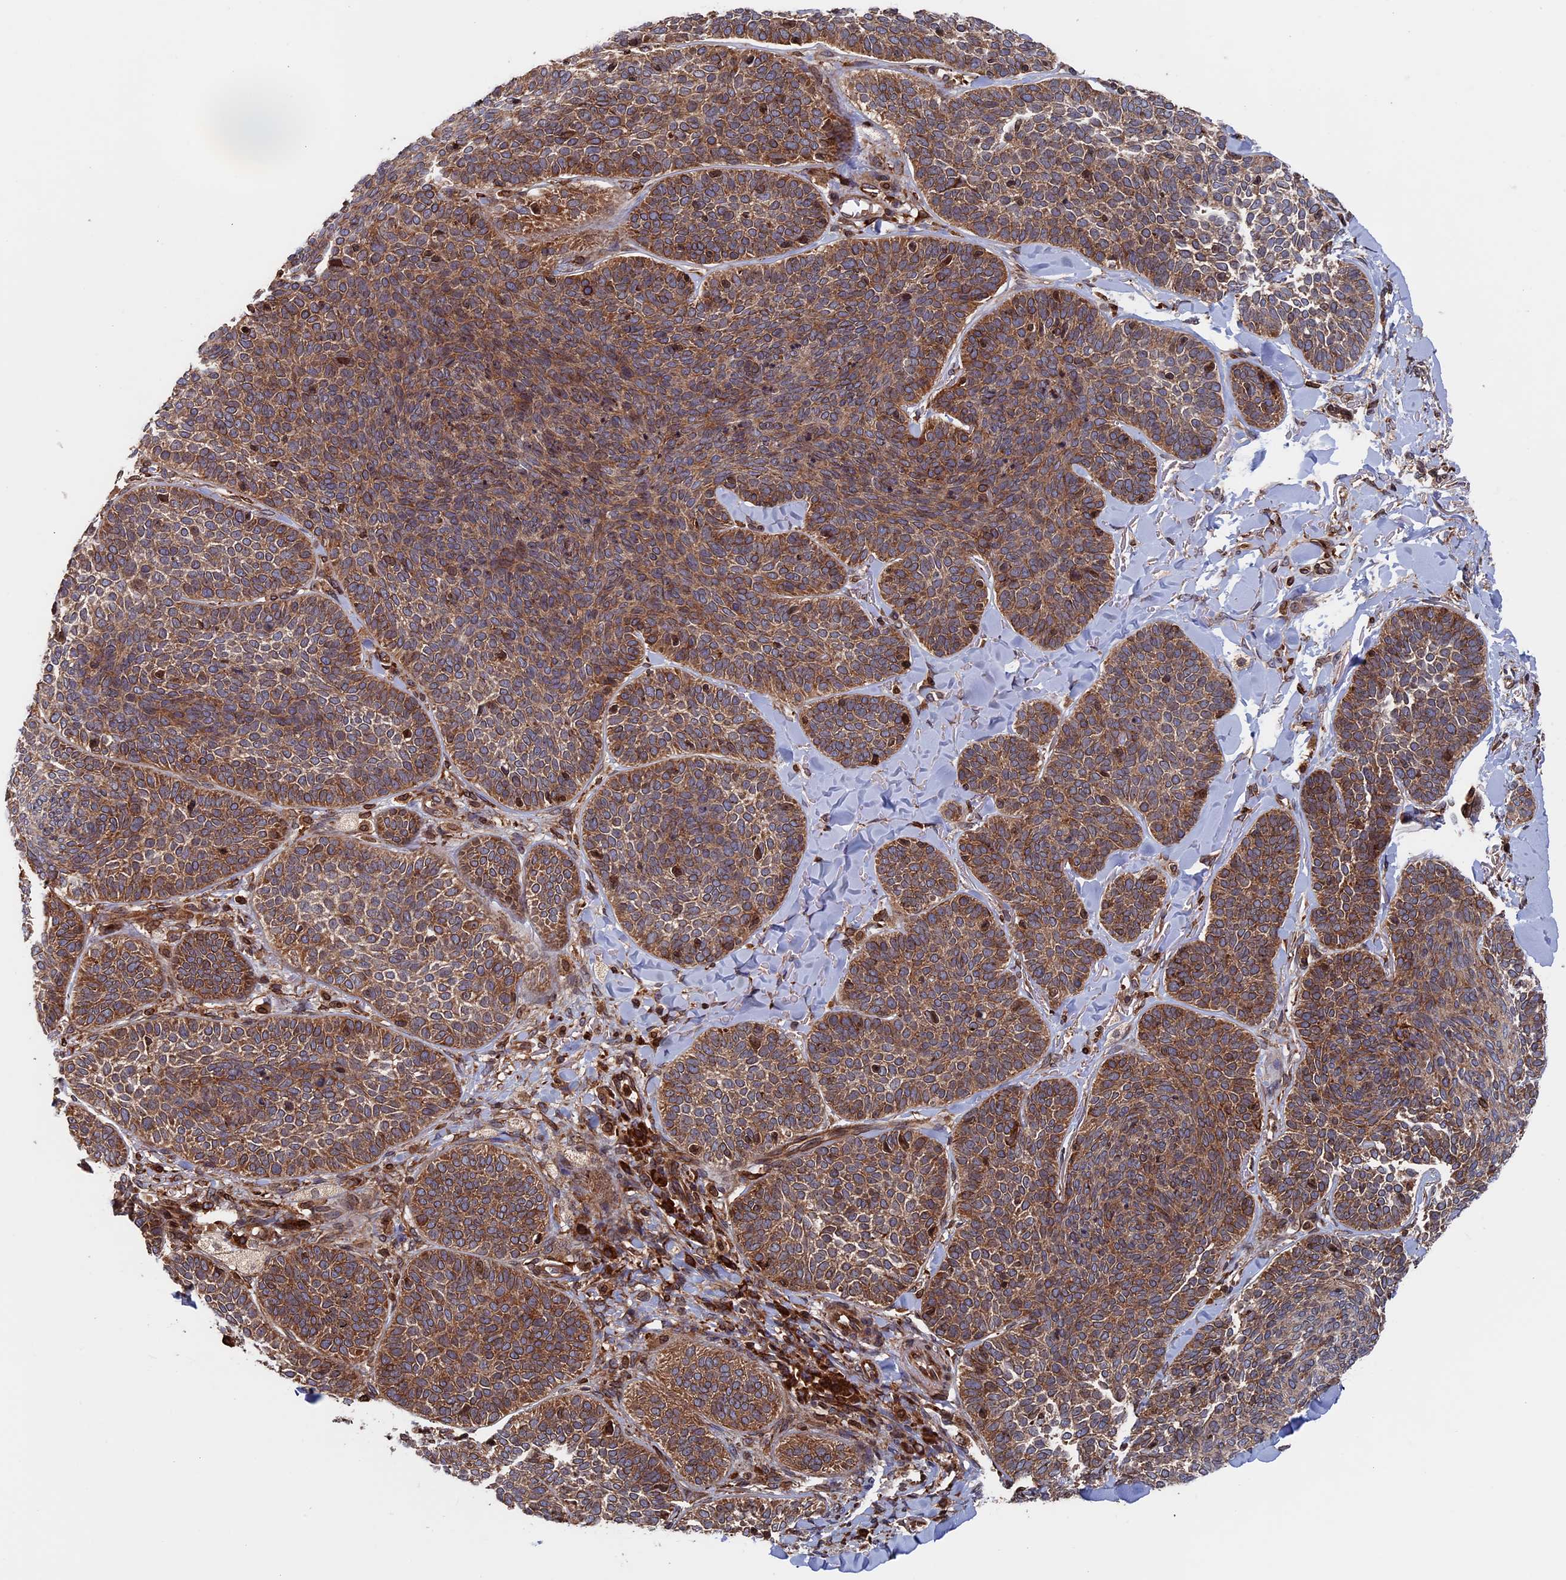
{"staining": {"intensity": "moderate", "quantity": ">75%", "location": "cytoplasmic/membranous"}, "tissue": "skin cancer", "cell_type": "Tumor cells", "image_type": "cancer", "snomed": [{"axis": "morphology", "description": "Basal cell carcinoma"}, {"axis": "topography", "description": "Skin"}], "caption": "Brown immunohistochemical staining in human skin cancer (basal cell carcinoma) demonstrates moderate cytoplasmic/membranous positivity in approximately >75% of tumor cells.", "gene": "RPUSD1", "patient": {"sex": "male", "age": 85}}